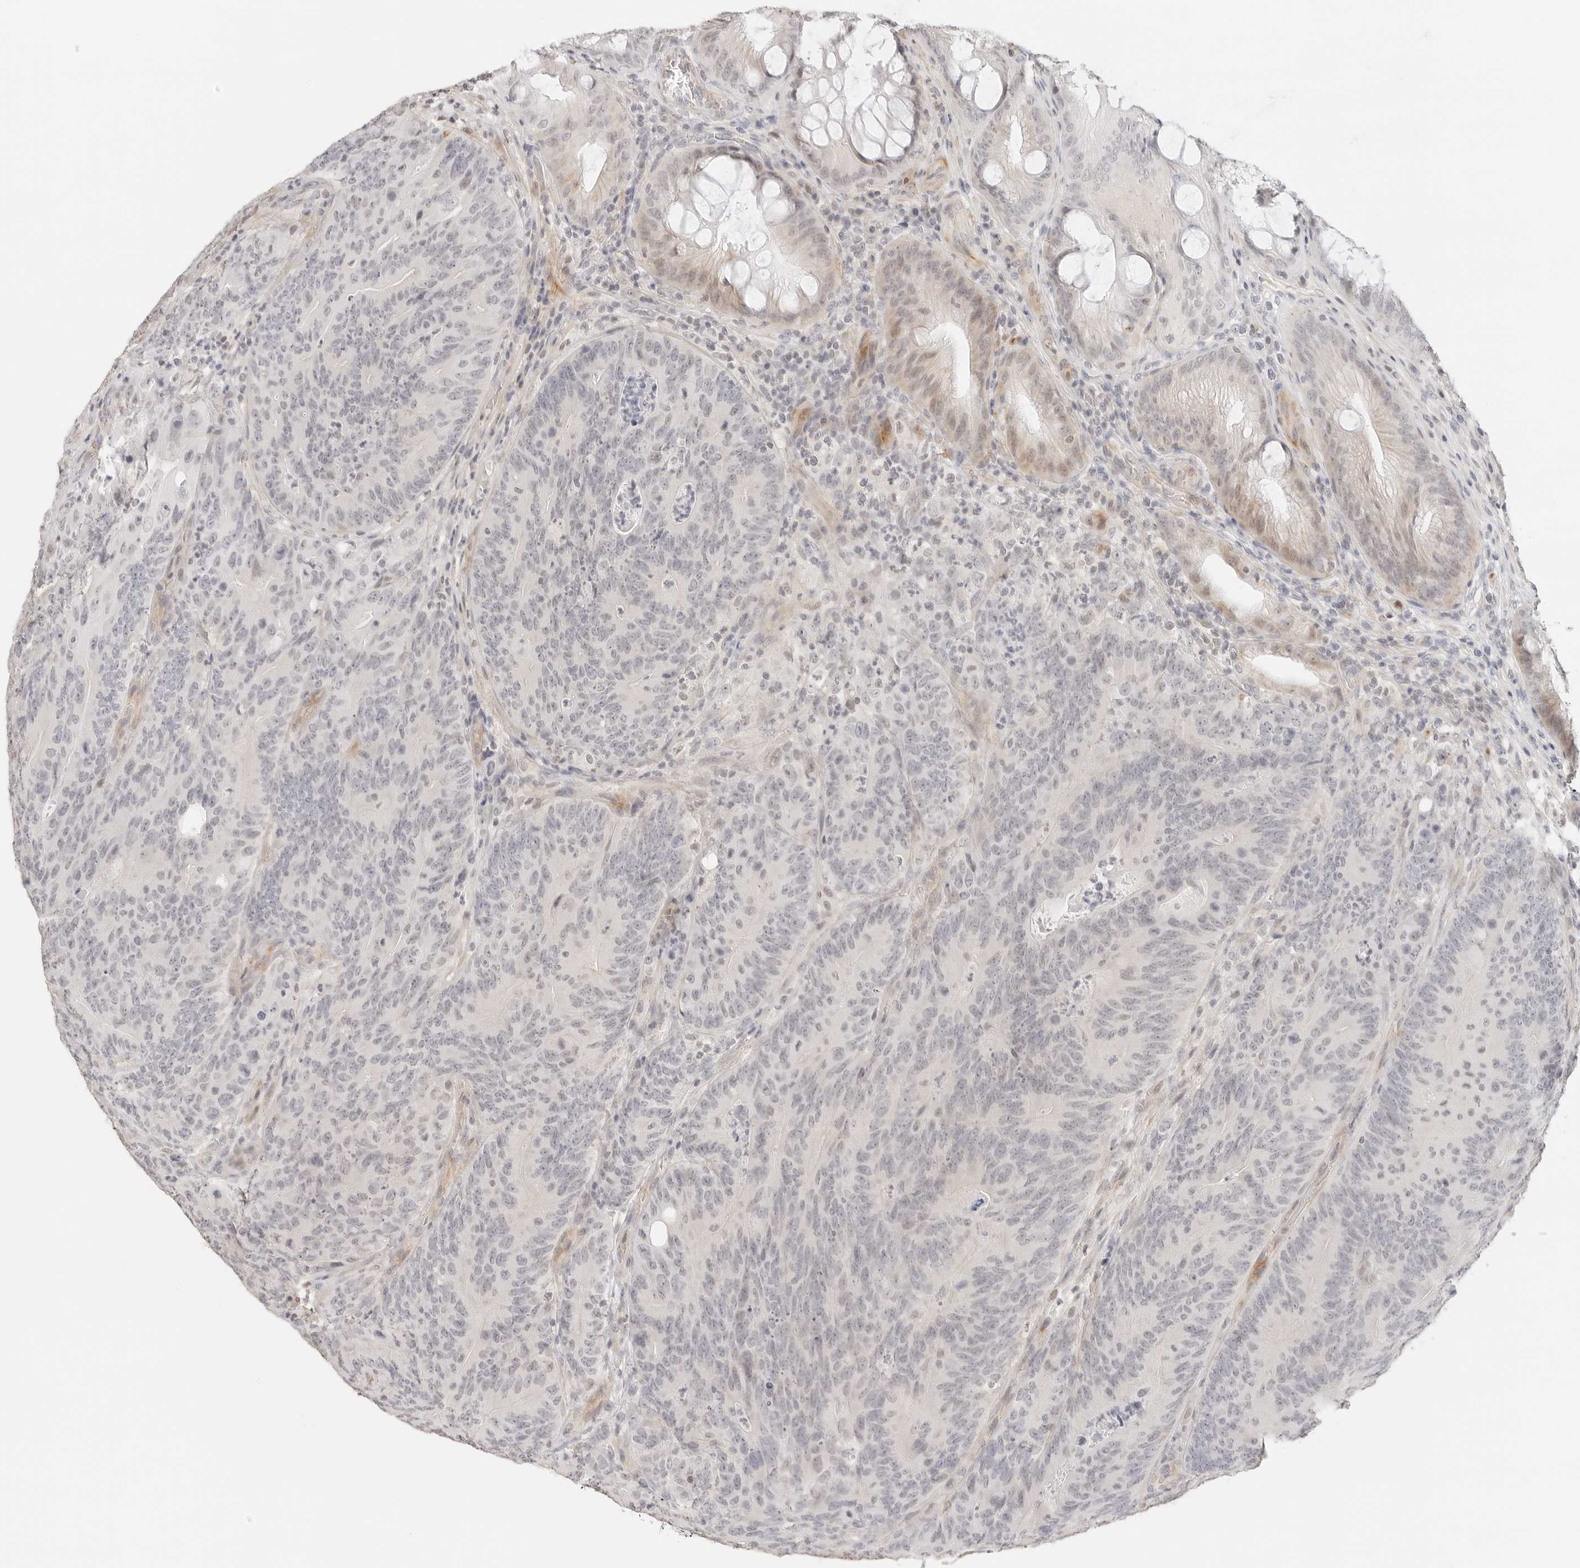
{"staining": {"intensity": "weak", "quantity": "<25%", "location": "cytoplasmic/membranous"}, "tissue": "colorectal cancer", "cell_type": "Tumor cells", "image_type": "cancer", "snomed": [{"axis": "morphology", "description": "Normal tissue, NOS"}, {"axis": "topography", "description": "Colon"}], "caption": "A photomicrograph of human colorectal cancer is negative for staining in tumor cells.", "gene": "PCDH19", "patient": {"sex": "female", "age": 82}}